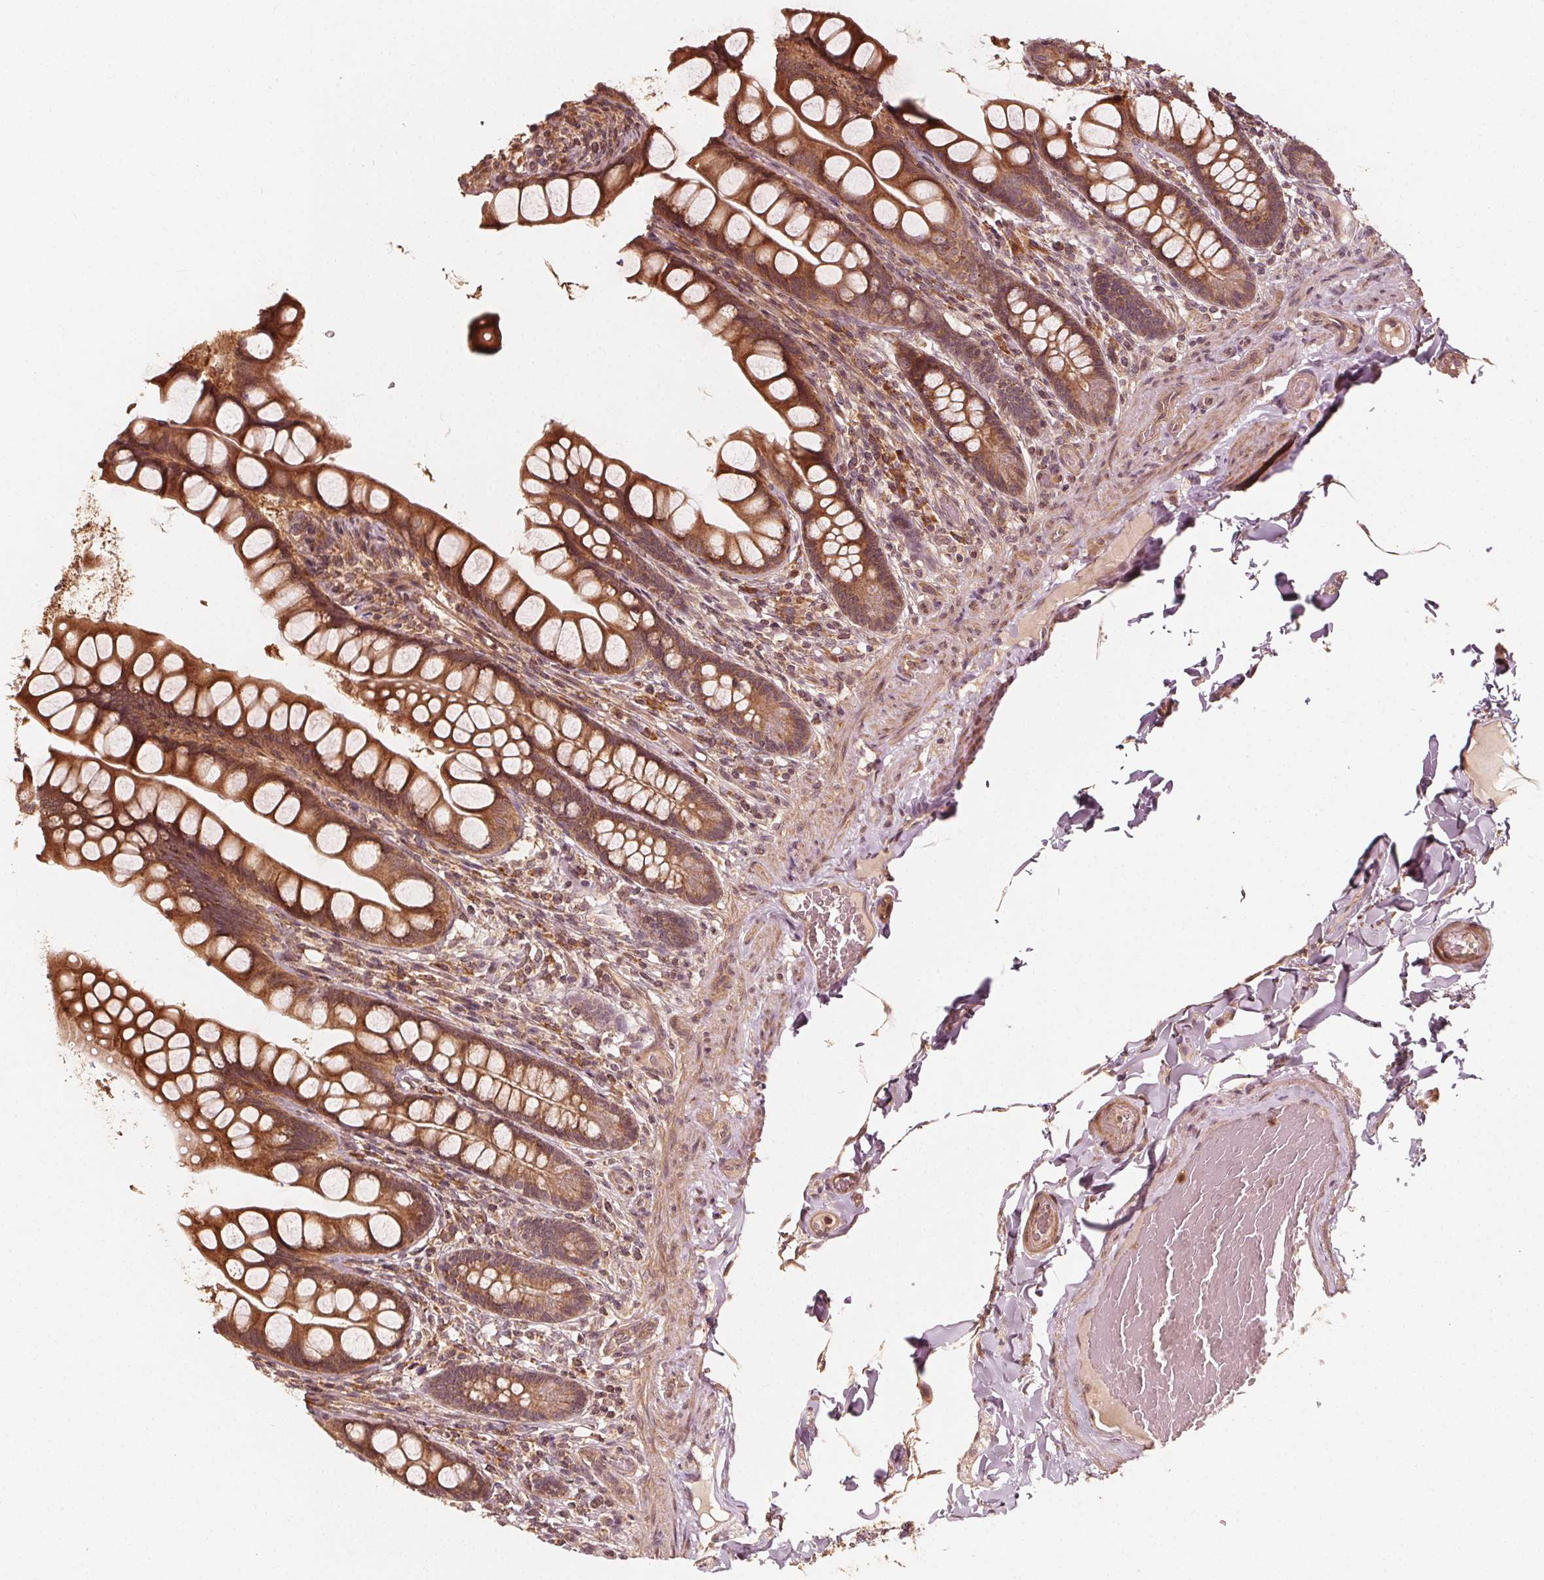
{"staining": {"intensity": "moderate", "quantity": ">75%", "location": "cytoplasmic/membranous,nuclear"}, "tissue": "small intestine", "cell_type": "Glandular cells", "image_type": "normal", "snomed": [{"axis": "morphology", "description": "Normal tissue, NOS"}, {"axis": "topography", "description": "Small intestine"}], "caption": "This is a micrograph of IHC staining of unremarkable small intestine, which shows moderate expression in the cytoplasmic/membranous,nuclear of glandular cells.", "gene": "NPC1", "patient": {"sex": "male", "age": 70}}